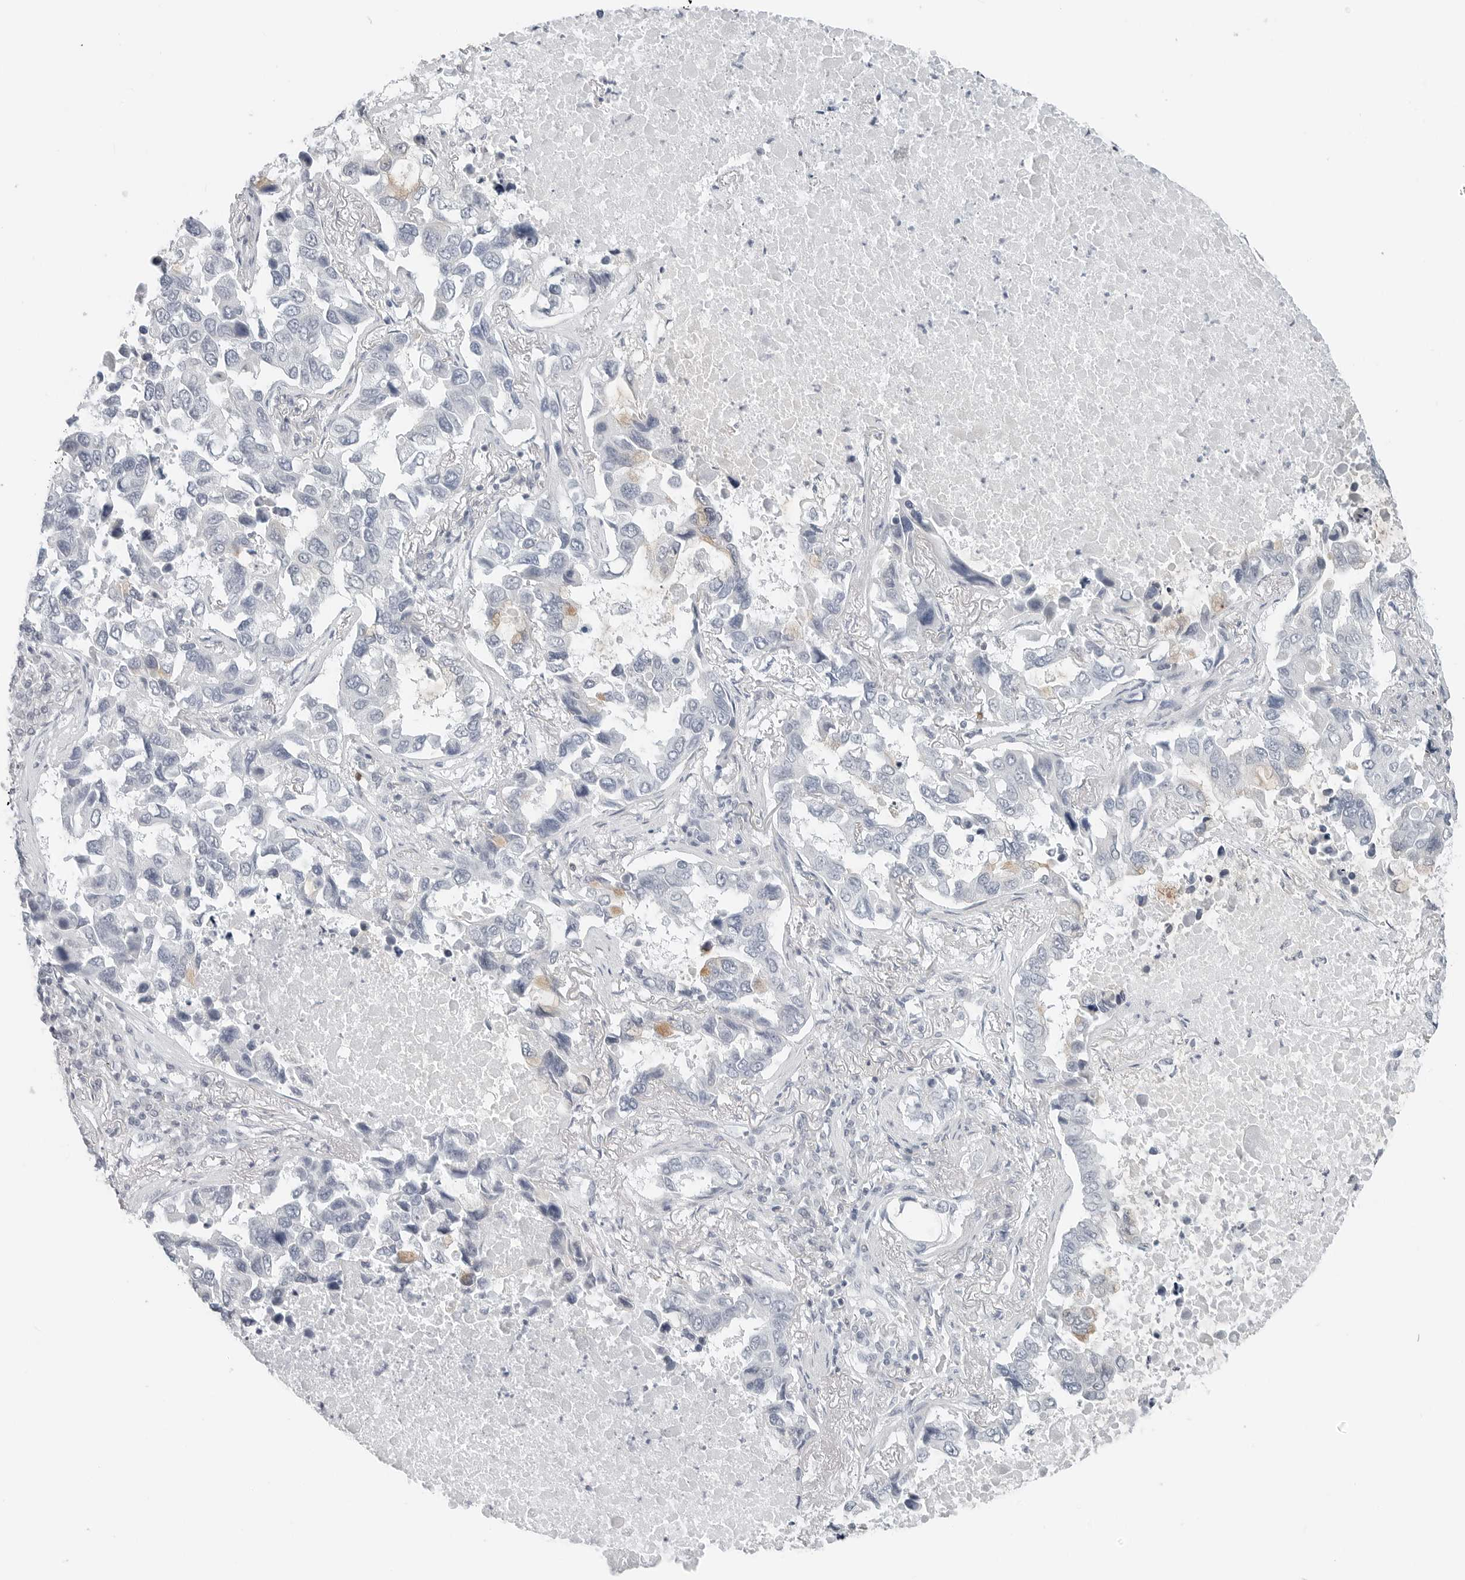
{"staining": {"intensity": "negative", "quantity": "none", "location": "none"}, "tissue": "lung cancer", "cell_type": "Tumor cells", "image_type": "cancer", "snomed": [{"axis": "morphology", "description": "Adenocarcinoma, NOS"}, {"axis": "topography", "description": "Lung"}], "caption": "Human lung cancer (adenocarcinoma) stained for a protein using IHC shows no positivity in tumor cells.", "gene": "XIRP1", "patient": {"sex": "male", "age": 64}}